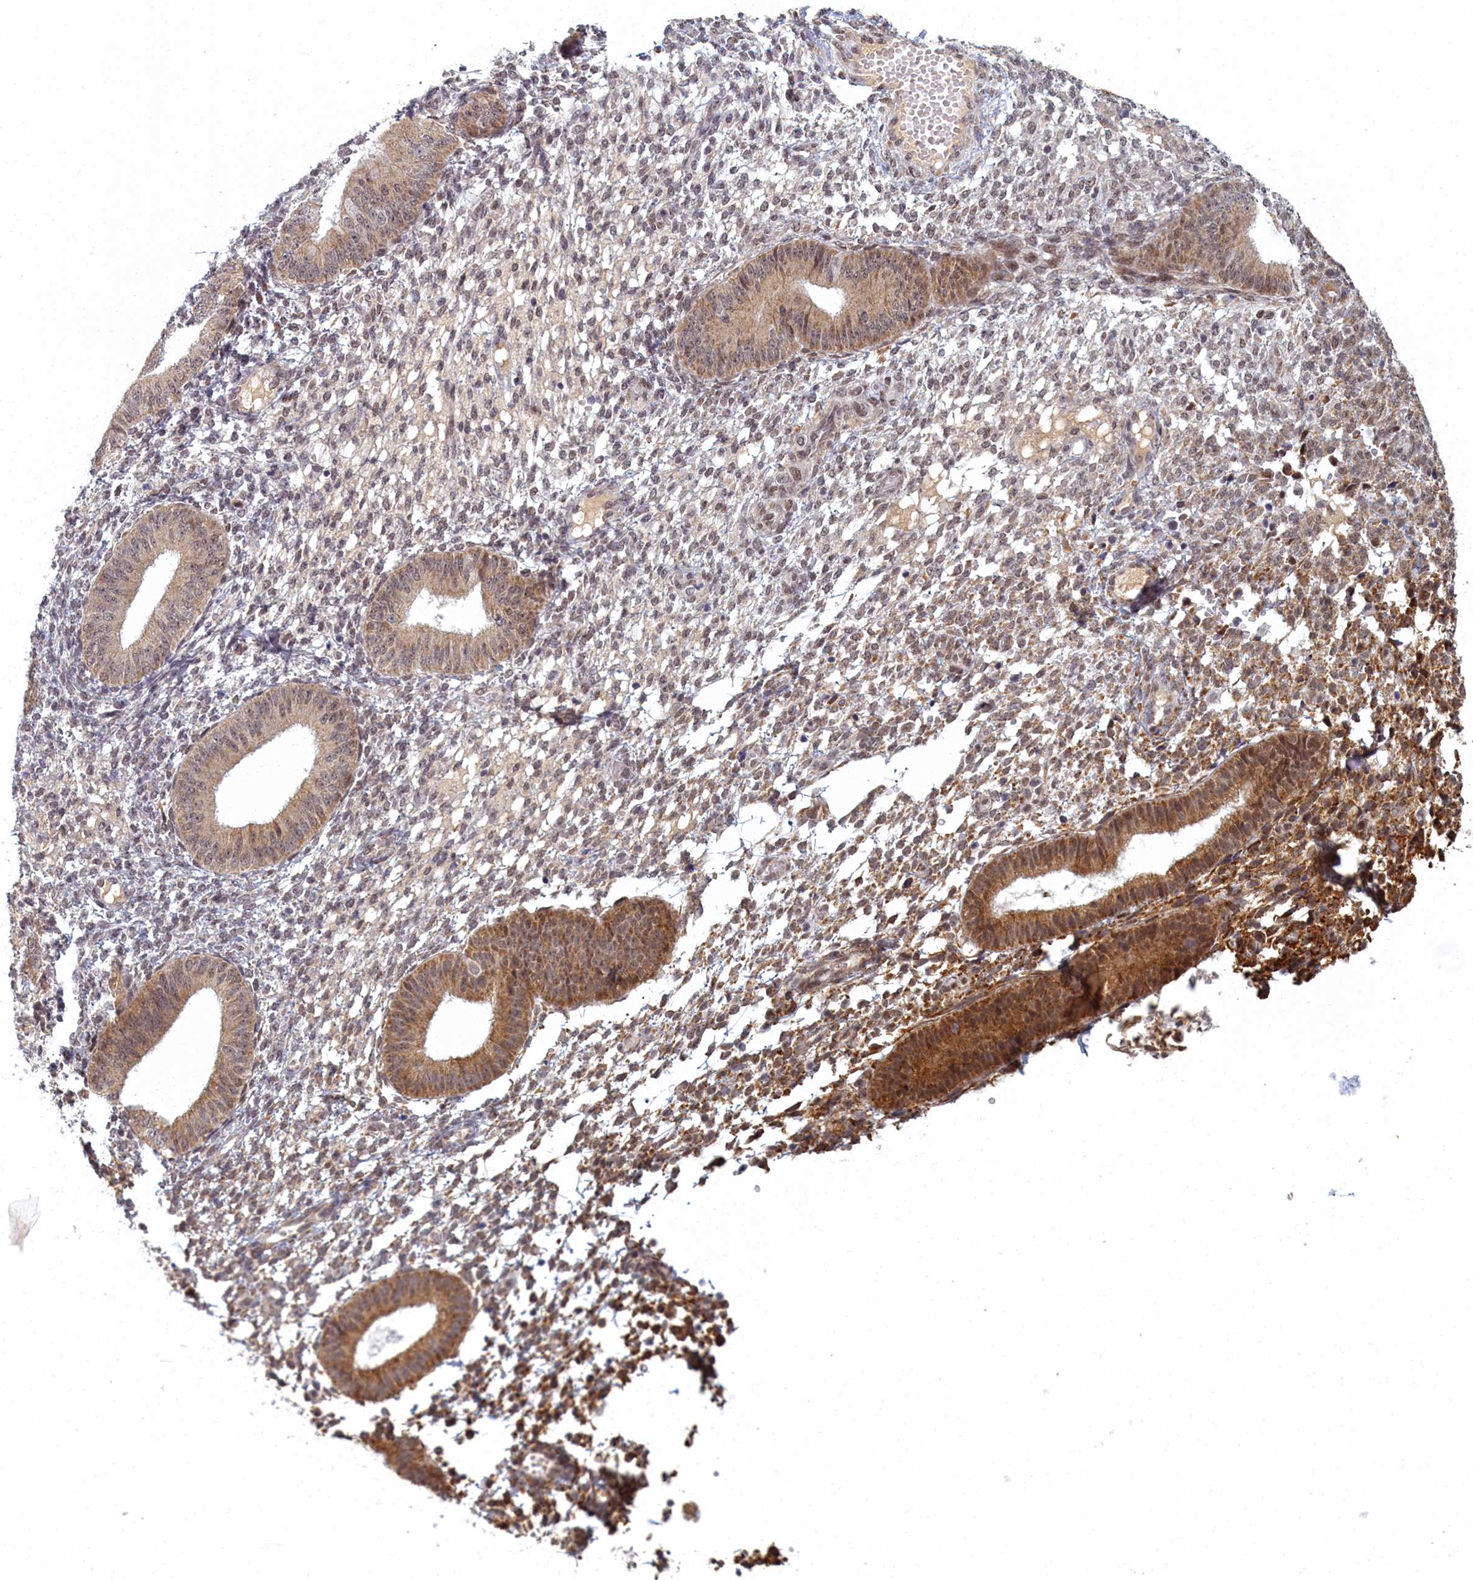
{"staining": {"intensity": "moderate", "quantity": "<25%", "location": "cytoplasmic/membranous"}, "tissue": "endometrium", "cell_type": "Cells in endometrial stroma", "image_type": "normal", "snomed": [{"axis": "morphology", "description": "Normal tissue, NOS"}, {"axis": "topography", "description": "Endometrium"}], "caption": "Brown immunohistochemical staining in benign human endometrium exhibits moderate cytoplasmic/membranous expression in about <25% of cells in endometrial stroma. The protein of interest is stained brown, and the nuclei are stained in blue (DAB (3,3'-diaminobenzidine) IHC with brightfield microscopy, high magnification).", "gene": "DNAJC17", "patient": {"sex": "female", "age": 49}}